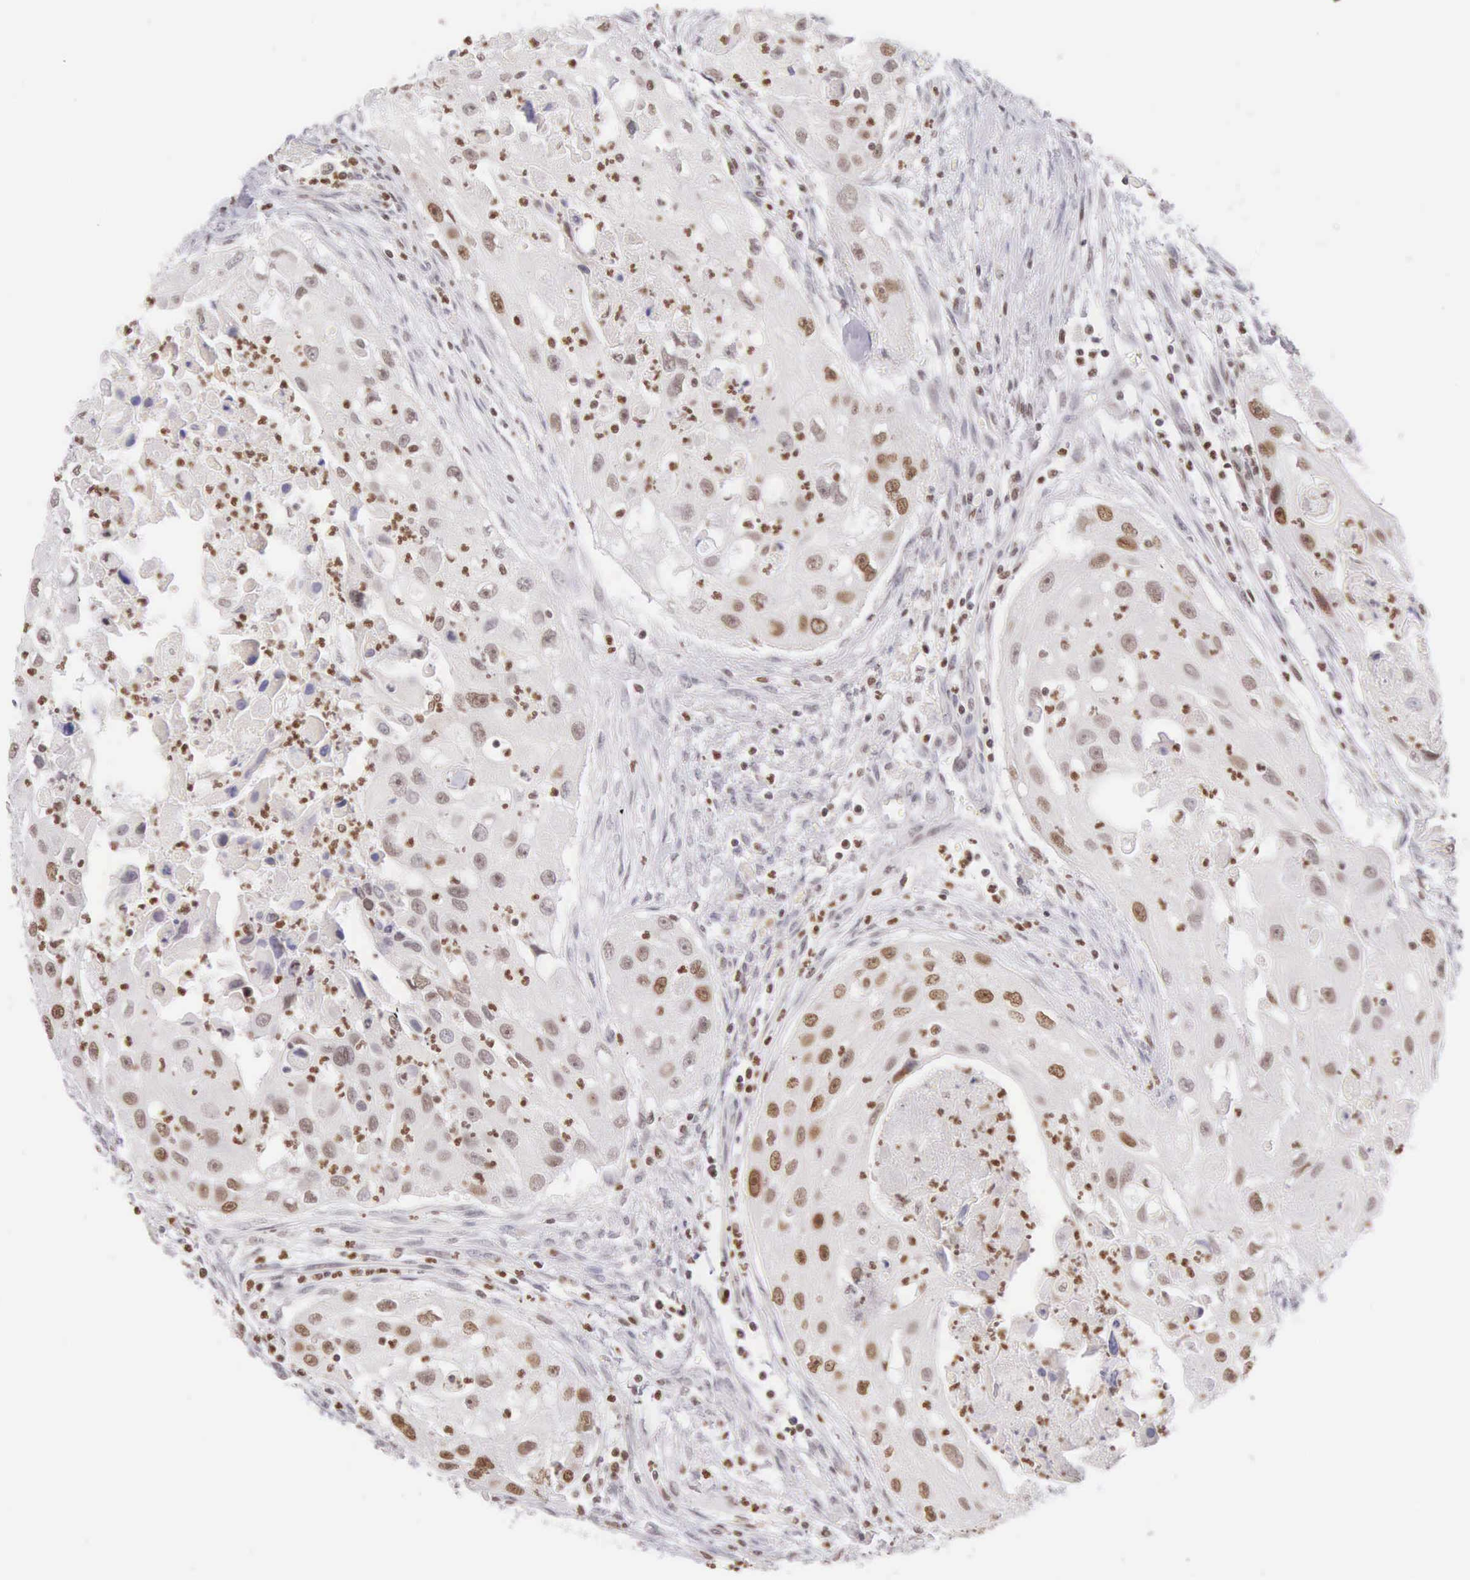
{"staining": {"intensity": "moderate", "quantity": "25%-75%", "location": "nuclear"}, "tissue": "head and neck cancer", "cell_type": "Tumor cells", "image_type": "cancer", "snomed": [{"axis": "morphology", "description": "Squamous cell carcinoma, NOS"}, {"axis": "topography", "description": "Head-Neck"}], "caption": "Moderate nuclear protein positivity is seen in approximately 25%-75% of tumor cells in head and neck squamous cell carcinoma.", "gene": "VRK1", "patient": {"sex": "male", "age": 64}}